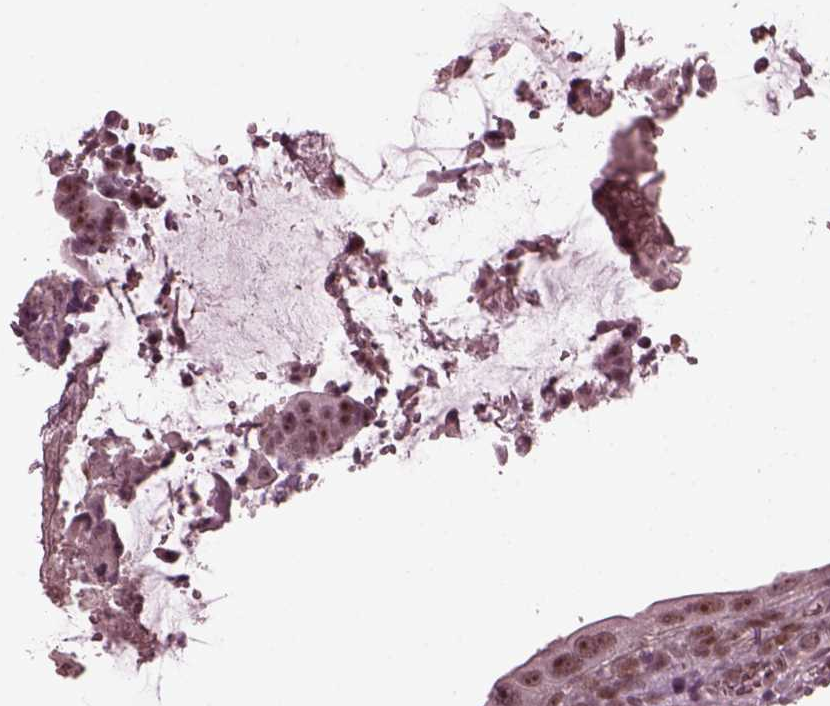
{"staining": {"intensity": "weak", "quantity": "<25%", "location": "nuclear"}, "tissue": "colorectal cancer", "cell_type": "Tumor cells", "image_type": "cancer", "snomed": [{"axis": "morphology", "description": "Adenocarcinoma, NOS"}, {"axis": "topography", "description": "Colon"}], "caption": "Tumor cells show no significant positivity in colorectal cancer.", "gene": "TRIB3", "patient": {"sex": "female", "age": 86}}